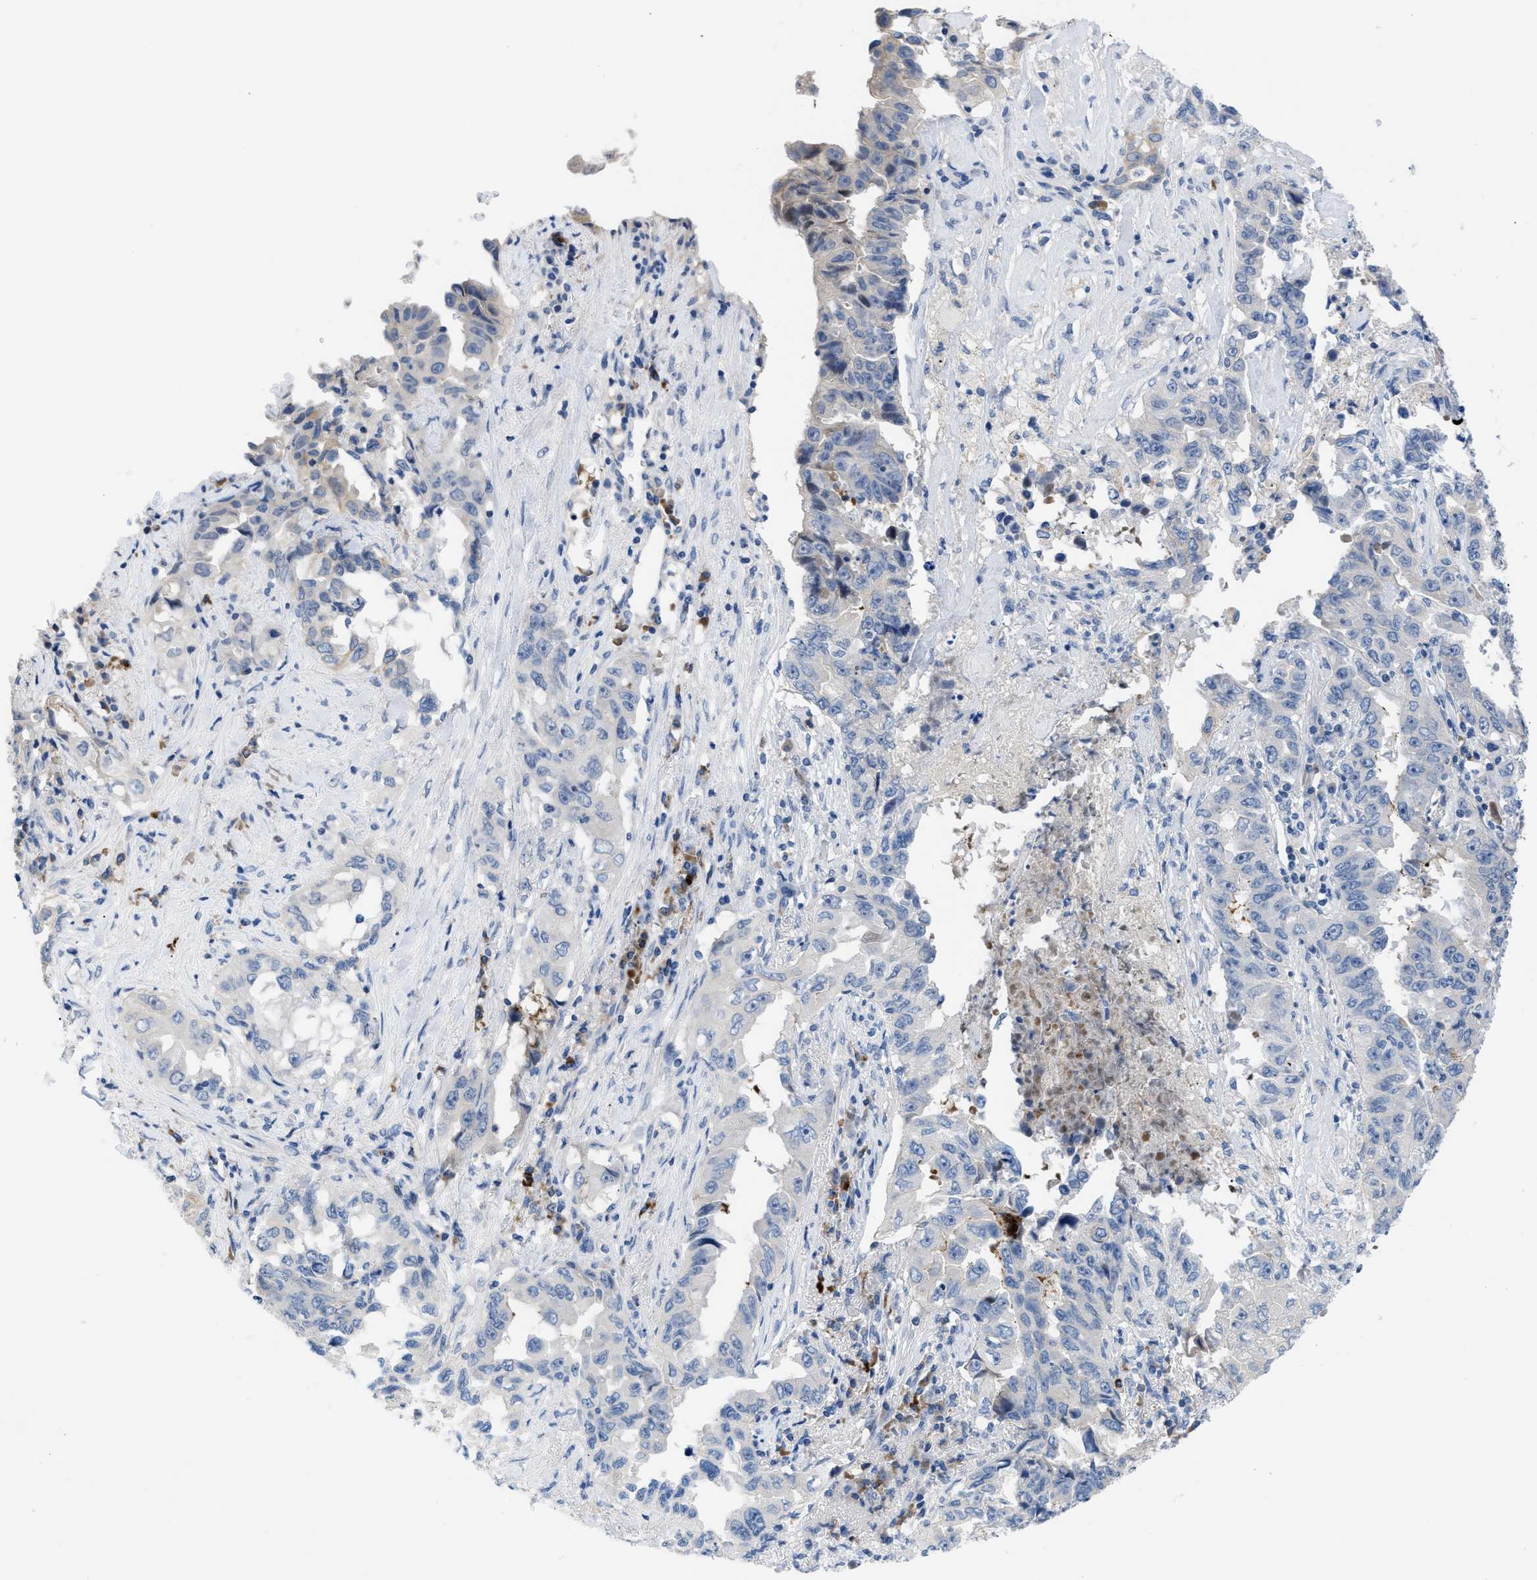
{"staining": {"intensity": "negative", "quantity": "none", "location": "none"}, "tissue": "lung cancer", "cell_type": "Tumor cells", "image_type": "cancer", "snomed": [{"axis": "morphology", "description": "Adenocarcinoma, NOS"}, {"axis": "topography", "description": "Lung"}], "caption": "Tumor cells show no significant positivity in lung cancer (adenocarcinoma). (Stains: DAB immunohistochemistry (IHC) with hematoxylin counter stain, Microscopy: brightfield microscopy at high magnification).", "gene": "OR9K2", "patient": {"sex": "female", "age": 51}}